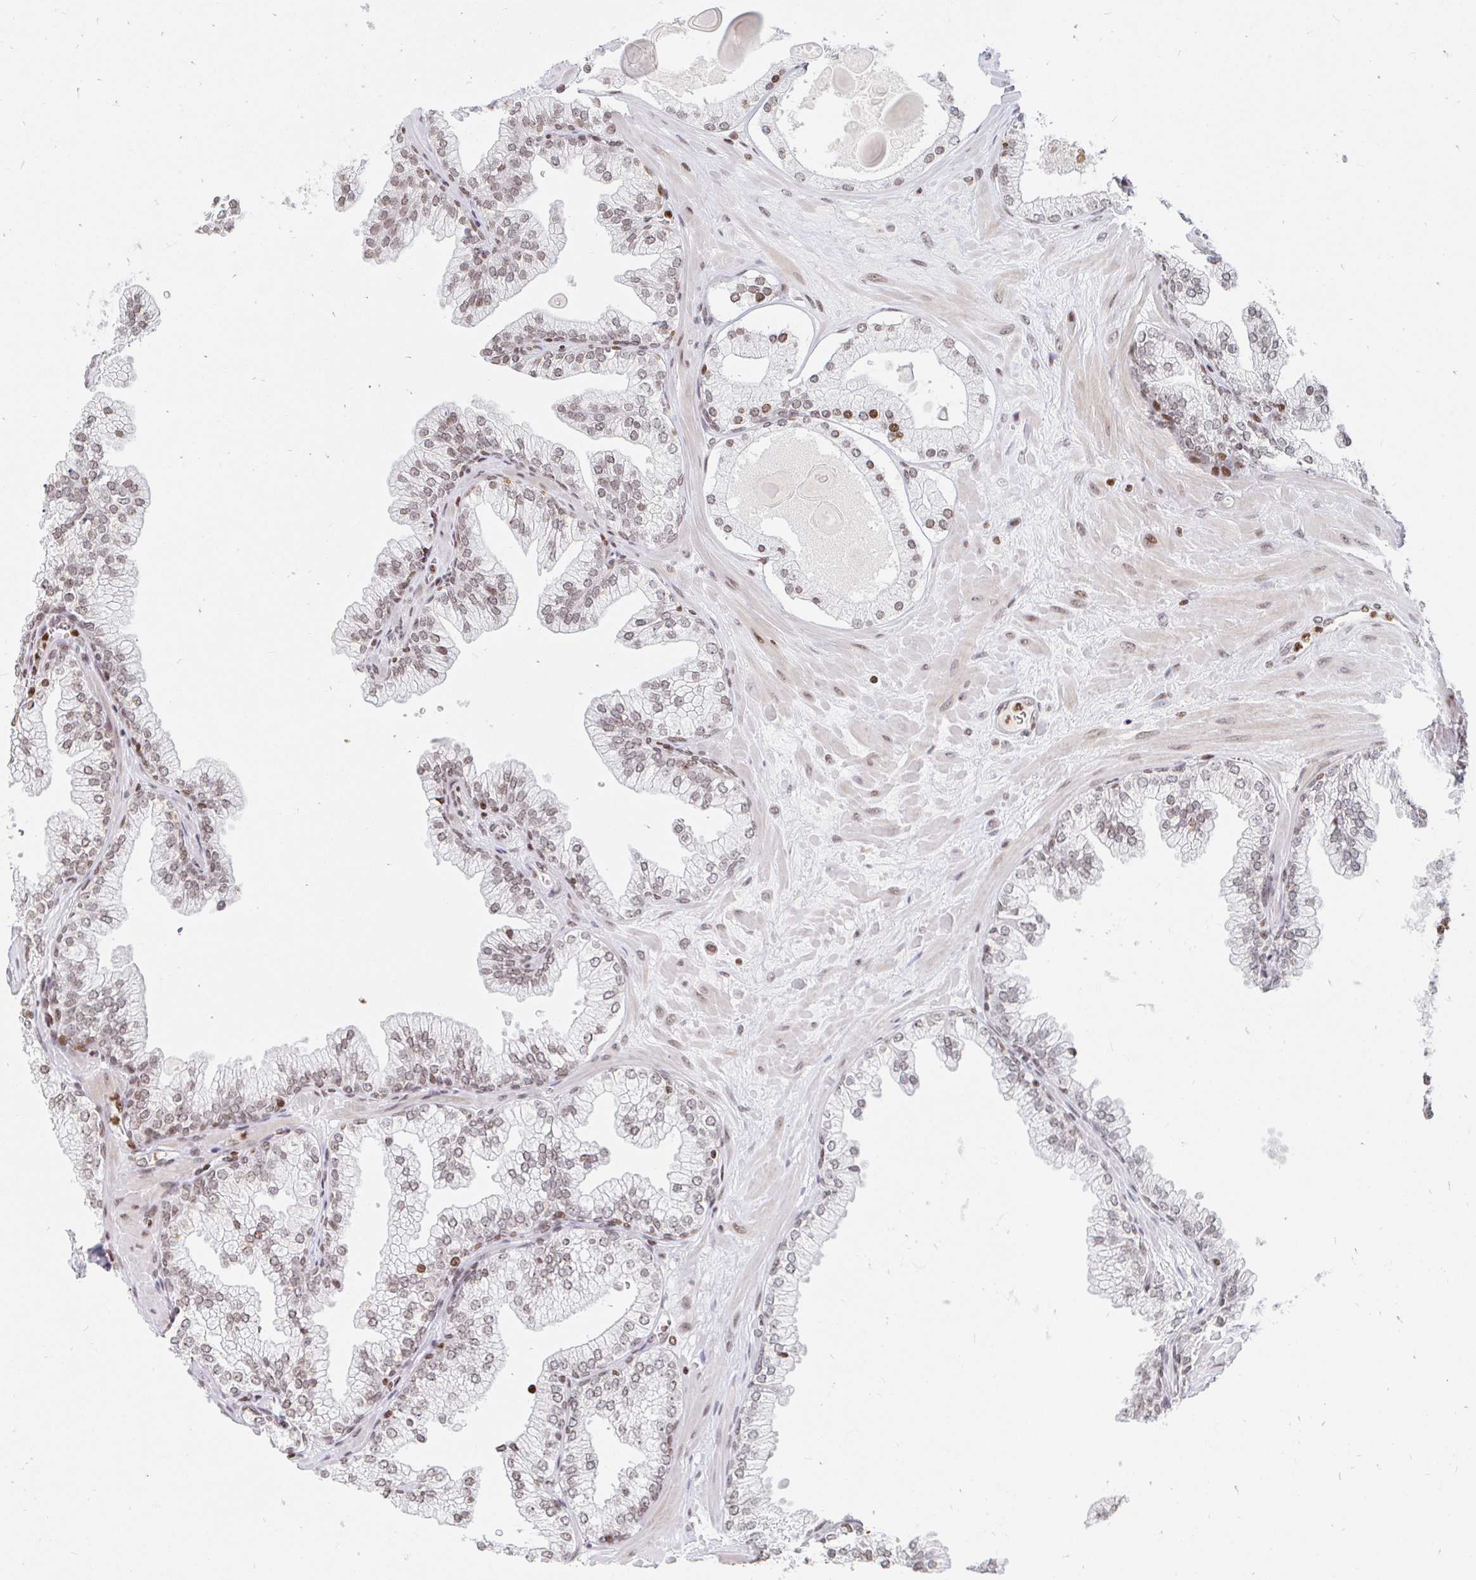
{"staining": {"intensity": "moderate", "quantity": "25%-75%", "location": "nuclear"}, "tissue": "prostate", "cell_type": "Glandular cells", "image_type": "normal", "snomed": [{"axis": "morphology", "description": "Normal tissue, NOS"}, {"axis": "topography", "description": "Prostate"}, {"axis": "topography", "description": "Peripheral nerve tissue"}], "caption": "A photomicrograph showing moderate nuclear expression in approximately 25%-75% of glandular cells in normal prostate, as visualized by brown immunohistochemical staining.", "gene": "HOXC10", "patient": {"sex": "male", "age": 61}}